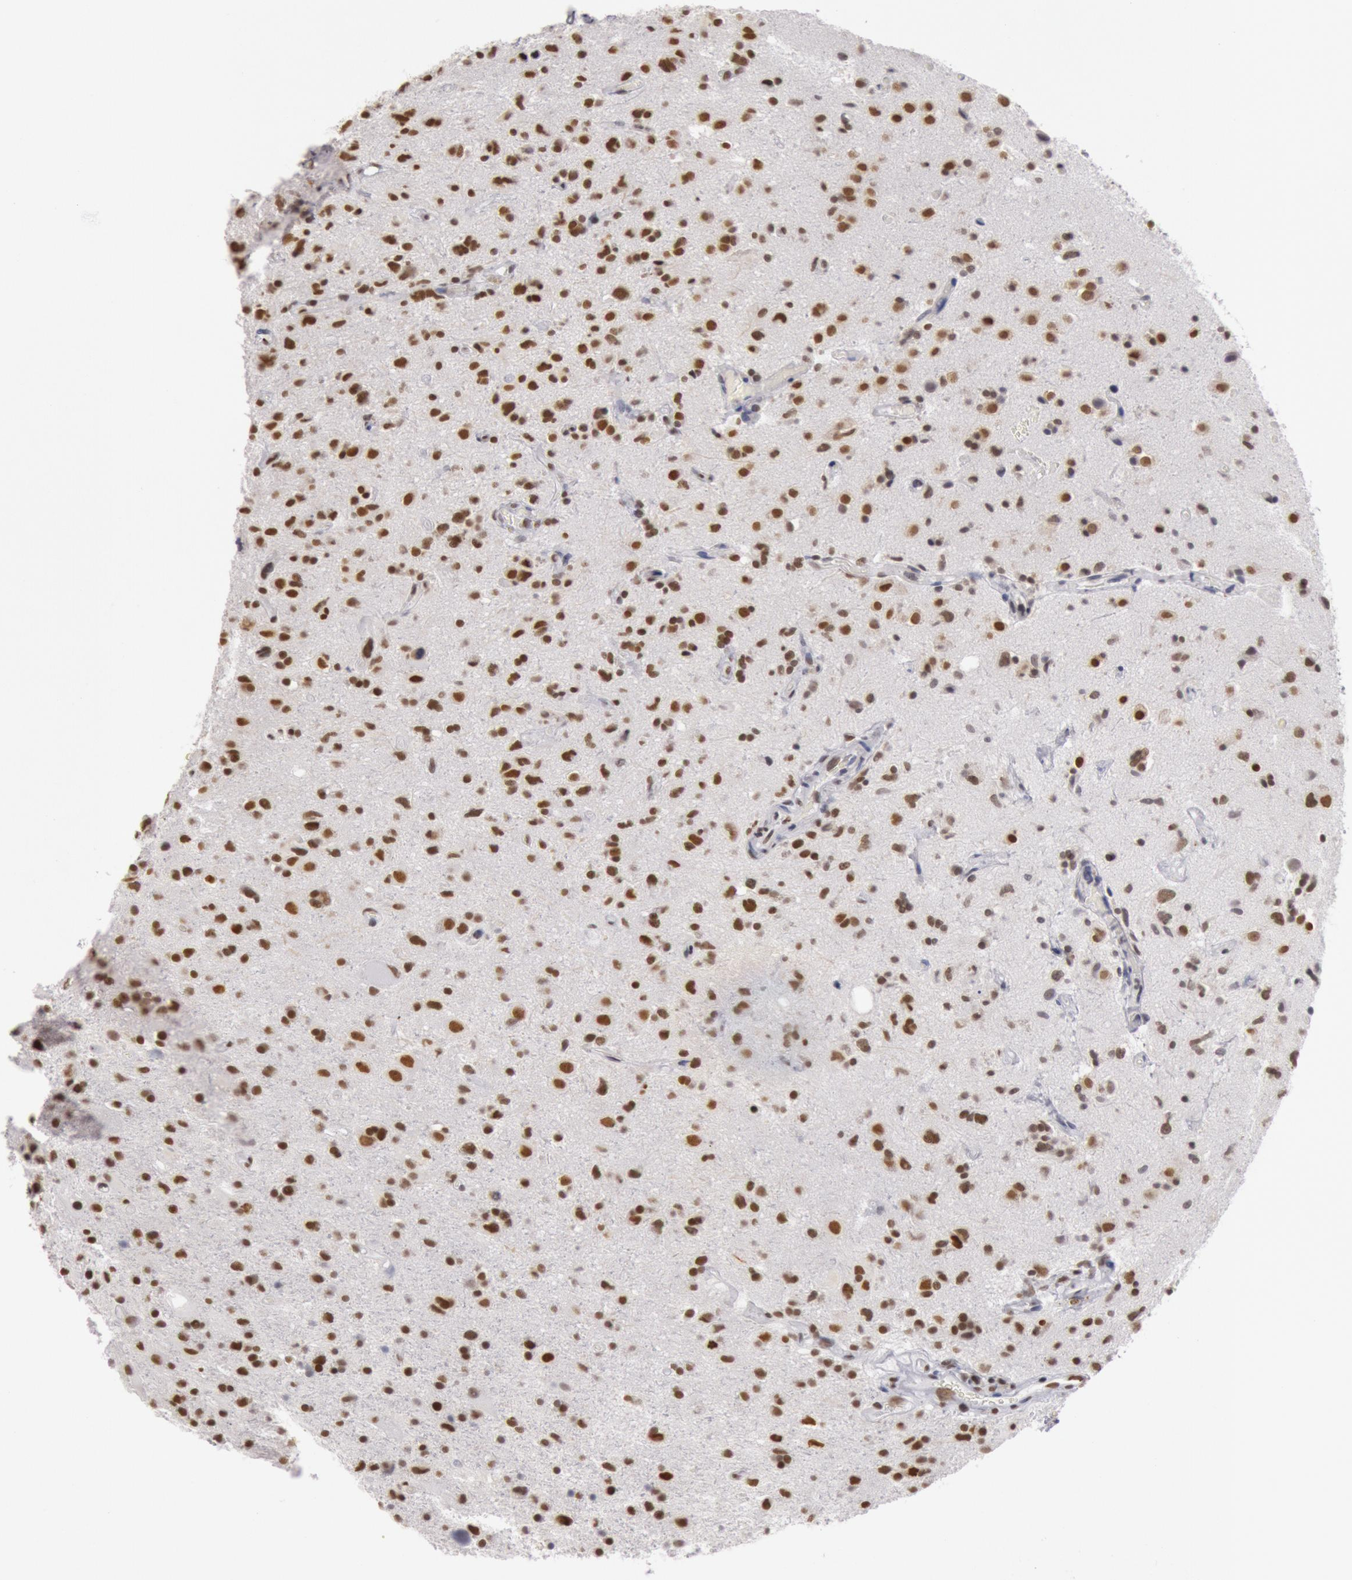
{"staining": {"intensity": "strong", "quantity": ">75%", "location": "nuclear"}, "tissue": "glioma", "cell_type": "Tumor cells", "image_type": "cancer", "snomed": [{"axis": "morphology", "description": "Glioma, malignant, High grade"}, {"axis": "topography", "description": "Brain"}], "caption": "Protein staining of malignant high-grade glioma tissue displays strong nuclear positivity in approximately >75% of tumor cells.", "gene": "ESS2", "patient": {"sex": "male", "age": 48}}